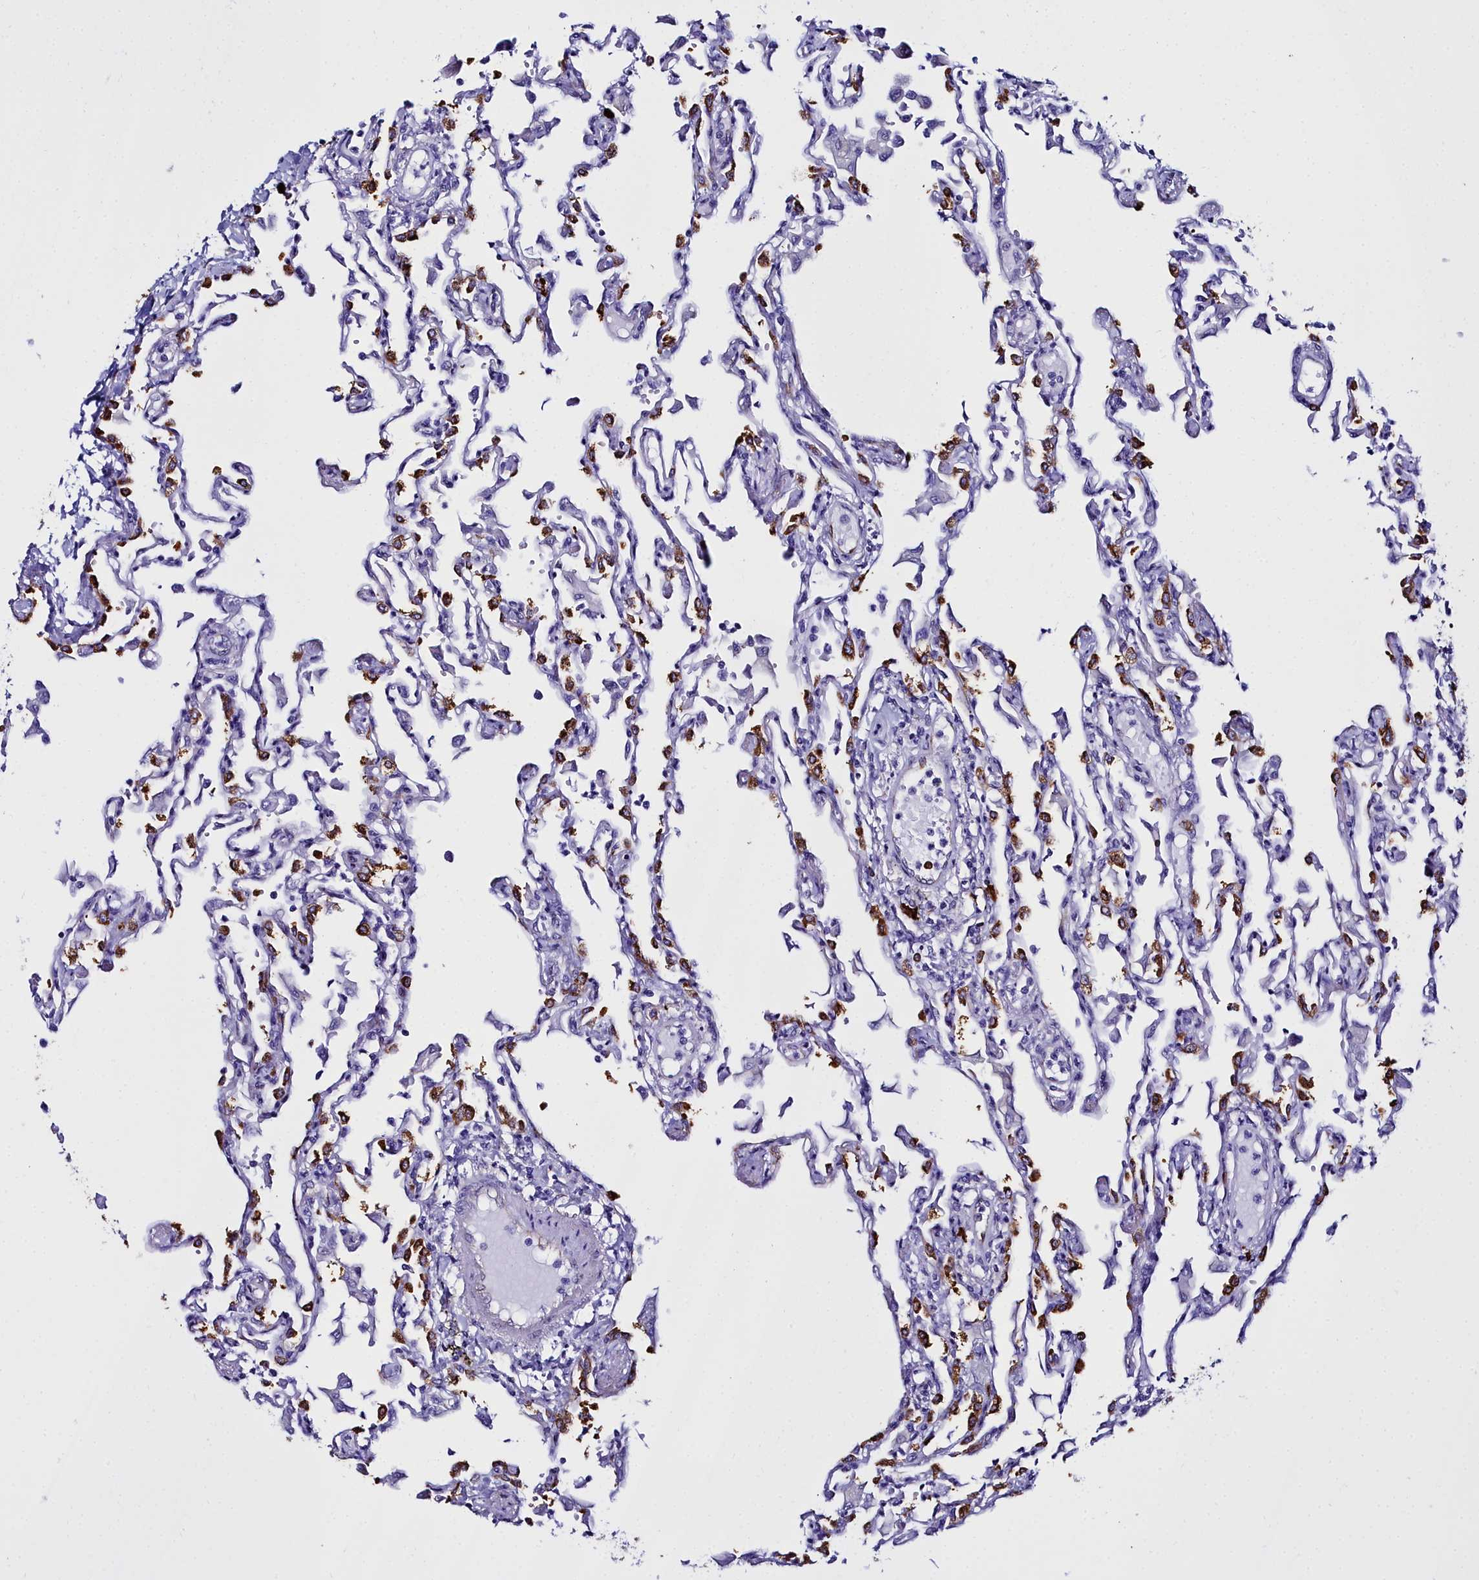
{"staining": {"intensity": "strong", "quantity": "<25%", "location": "cytoplasmic/membranous"}, "tissue": "lung", "cell_type": "Alveolar cells", "image_type": "normal", "snomed": [{"axis": "morphology", "description": "Normal tissue, NOS"}, {"axis": "topography", "description": "Bronchus"}, {"axis": "topography", "description": "Lung"}], "caption": "Immunohistochemistry (DAB) staining of unremarkable human lung exhibits strong cytoplasmic/membranous protein positivity in about <25% of alveolar cells. The staining is performed using DAB brown chromogen to label protein expression. The nuclei are counter-stained blue using hematoxylin.", "gene": "TXNDC5", "patient": {"sex": "female", "age": 49}}